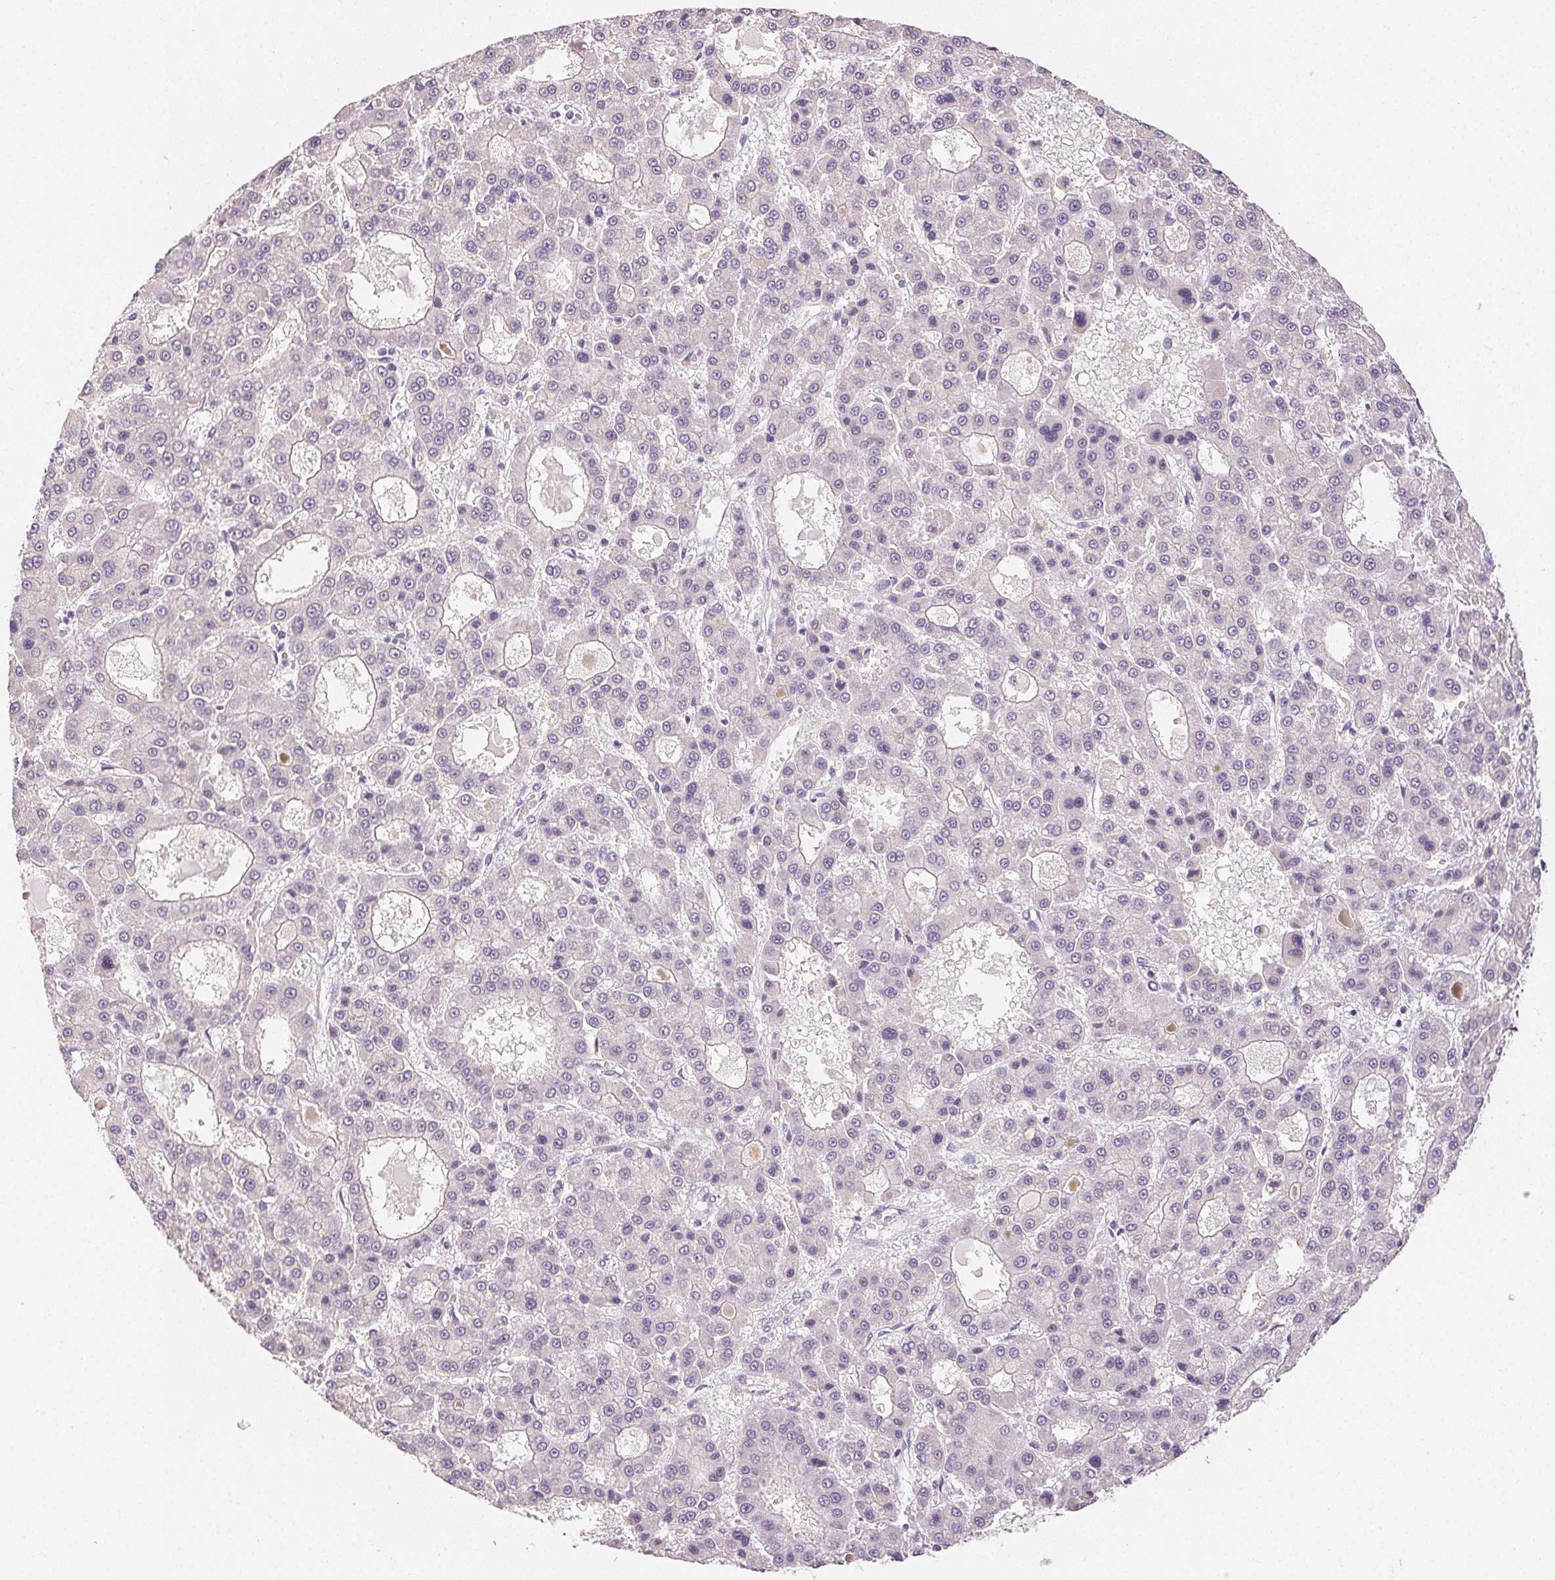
{"staining": {"intensity": "negative", "quantity": "none", "location": "none"}, "tissue": "liver cancer", "cell_type": "Tumor cells", "image_type": "cancer", "snomed": [{"axis": "morphology", "description": "Carcinoma, Hepatocellular, NOS"}, {"axis": "topography", "description": "Liver"}], "caption": "This is an IHC histopathology image of liver cancer. There is no expression in tumor cells.", "gene": "SFTPD", "patient": {"sex": "male", "age": 70}}